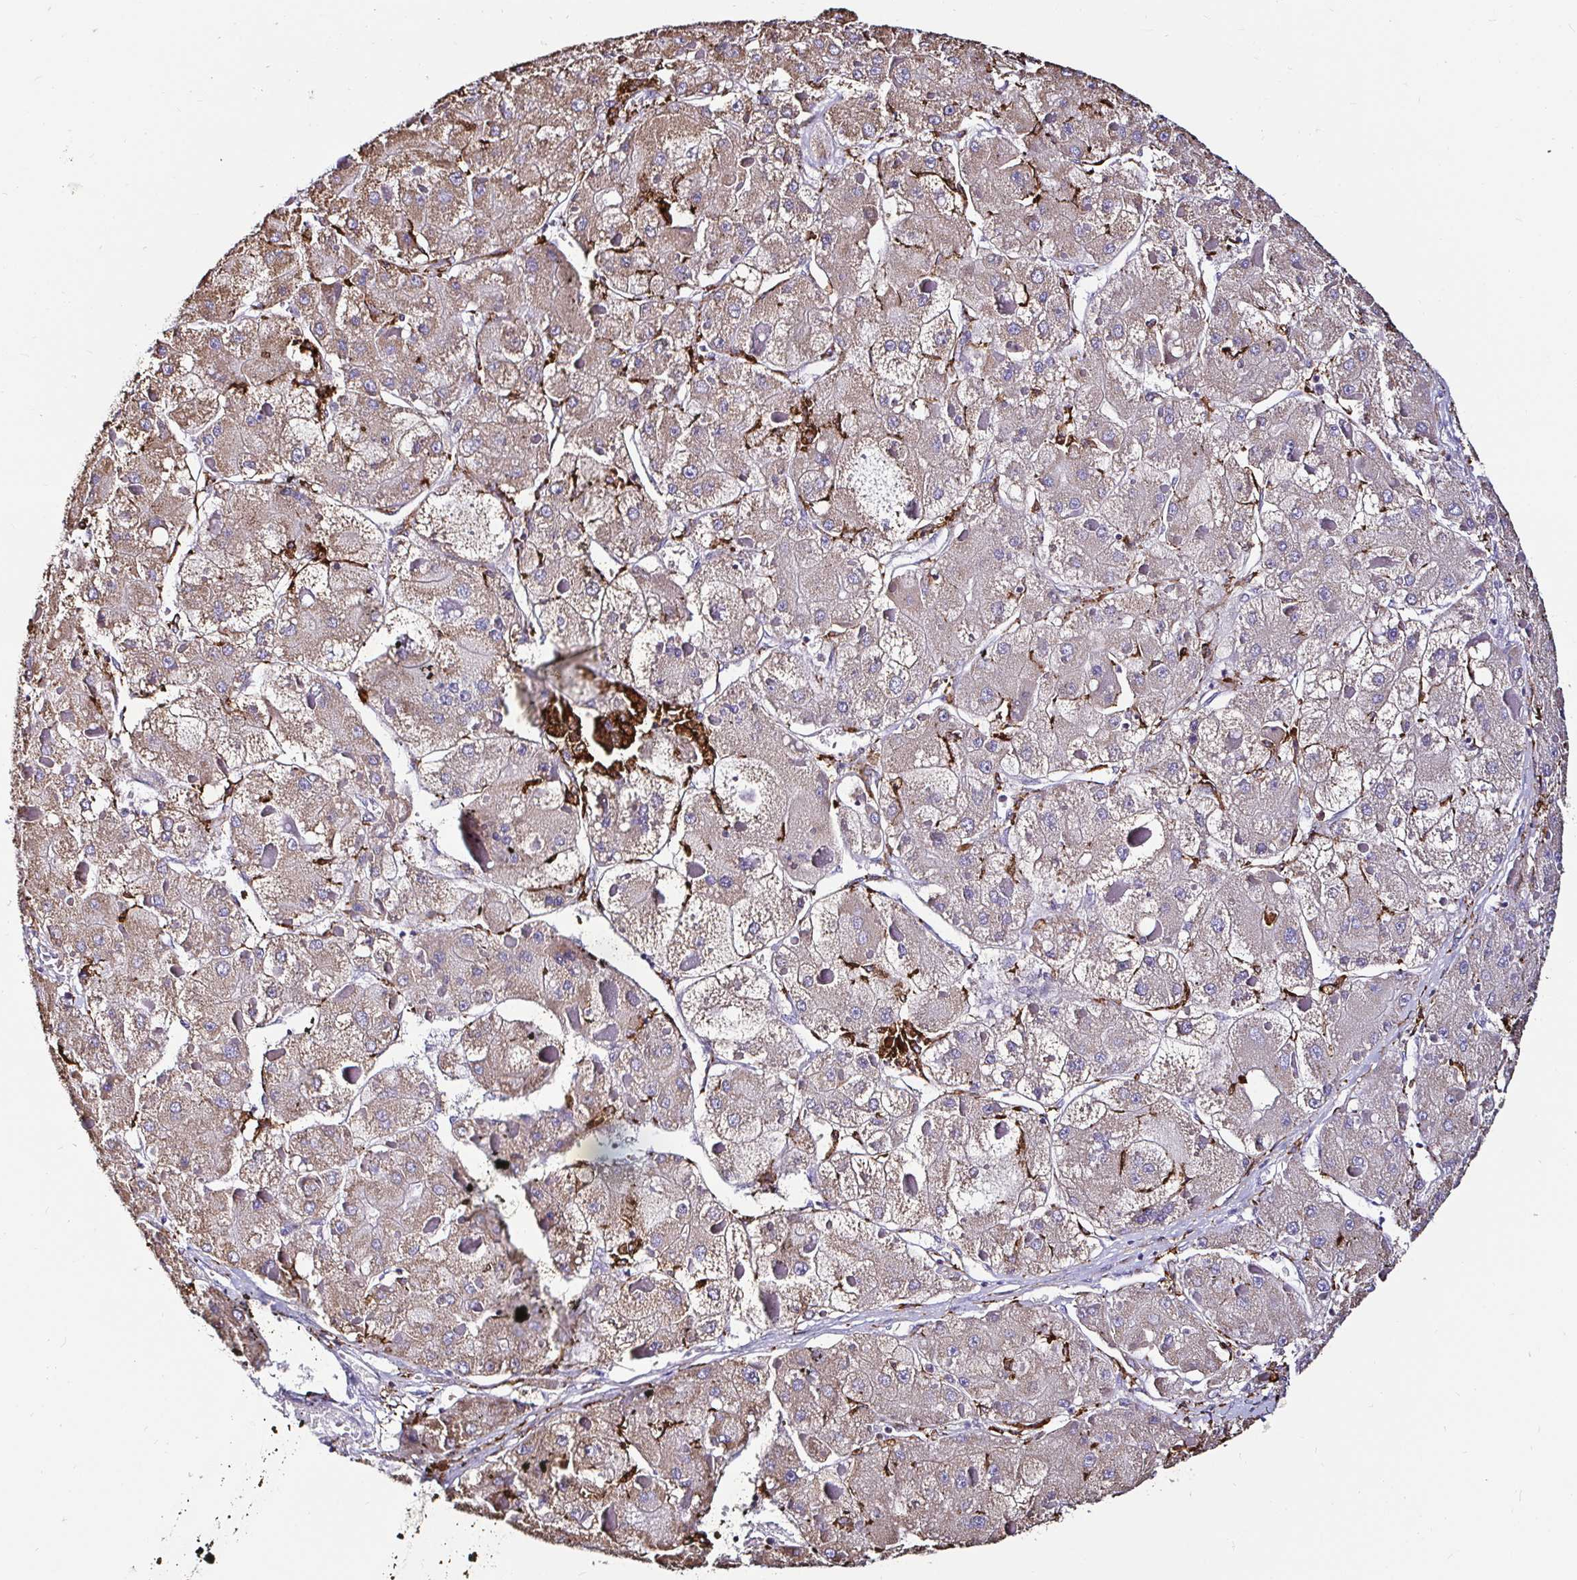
{"staining": {"intensity": "moderate", "quantity": "25%-75%", "location": "cytoplasmic/membranous"}, "tissue": "liver cancer", "cell_type": "Tumor cells", "image_type": "cancer", "snomed": [{"axis": "morphology", "description": "Carcinoma, Hepatocellular, NOS"}, {"axis": "topography", "description": "Liver"}], "caption": "IHC micrograph of neoplastic tissue: human liver hepatocellular carcinoma stained using IHC shows medium levels of moderate protein expression localized specifically in the cytoplasmic/membranous of tumor cells, appearing as a cytoplasmic/membranous brown color.", "gene": "MSR1", "patient": {"sex": "female", "age": 73}}